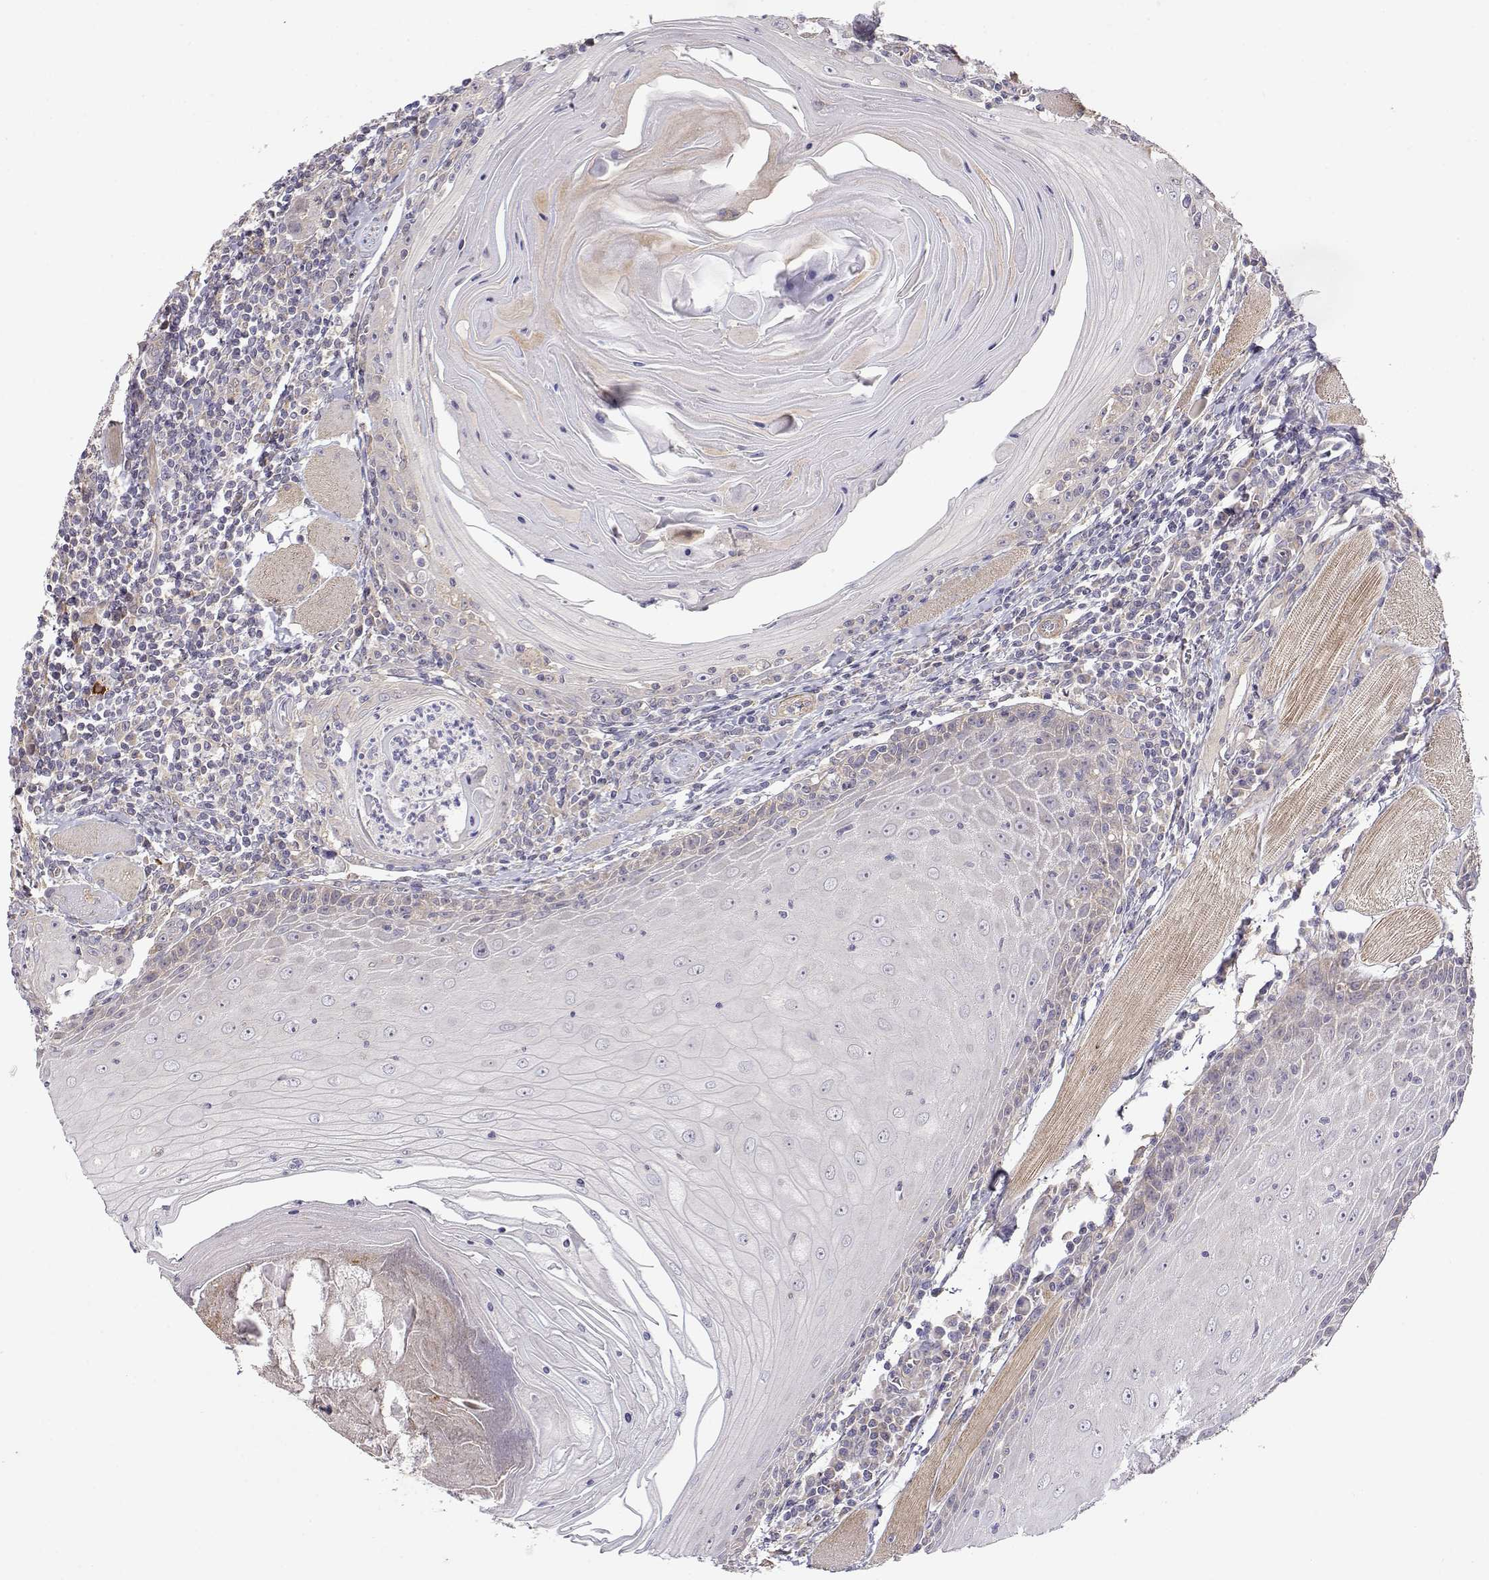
{"staining": {"intensity": "weak", "quantity": "<25%", "location": "cytoplasmic/membranous"}, "tissue": "head and neck cancer", "cell_type": "Tumor cells", "image_type": "cancer", "snomed": [{"axis": "morphology", "description": "Normal tissue, NOS"}, {"axis": "morphology", "description": "Squamous cell carcinoma, NOS"}, {"axis": "topography", "description": "Oral tissue"}, {"axis": "topography", "description": "Head-Neck"}], "caption": "The micrograph displays no staining of tumor cells in head and neck cancer.", "gene": "PAIP1", "patient": {"sex": "male", "age": 52}}